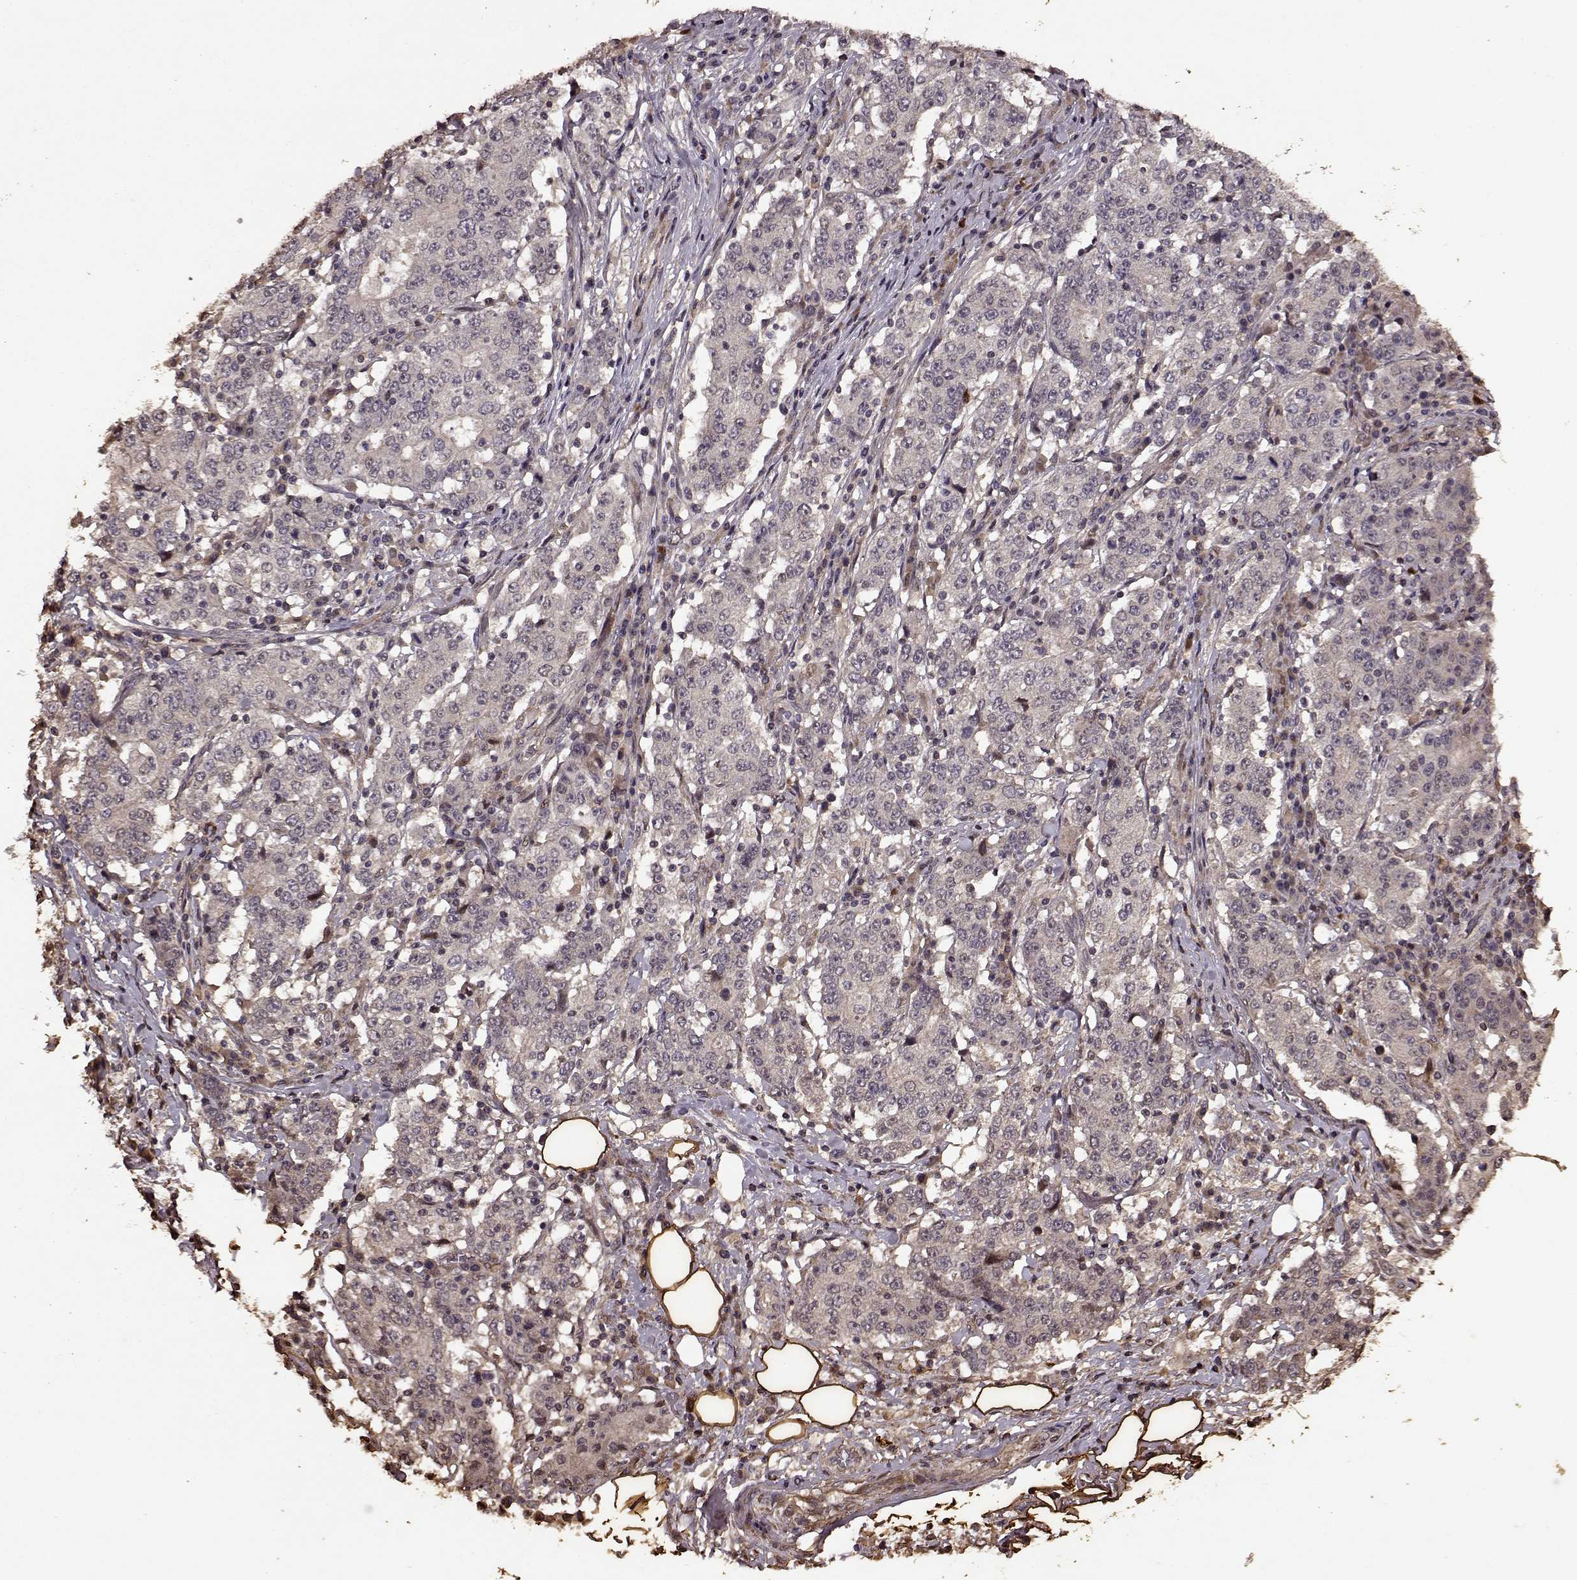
{"staining": {"intensity": "negative", "quantity": "none", "location": "none"}, "tissue": "stomach cancer", "cell_type": "Tumor cells", "image_type": "cancer", "snomed": [{"axis": "morphology", "description": "Adenocarcinoma, NOS"}, {"axis": "topography", "description": "Stomach"}], "caption": "Tumor cells are negative for brown protein staining in adenocarcinoma (stomach).", "gene": "FBXW11", "patient": {"sex": "male", "age": 59}}